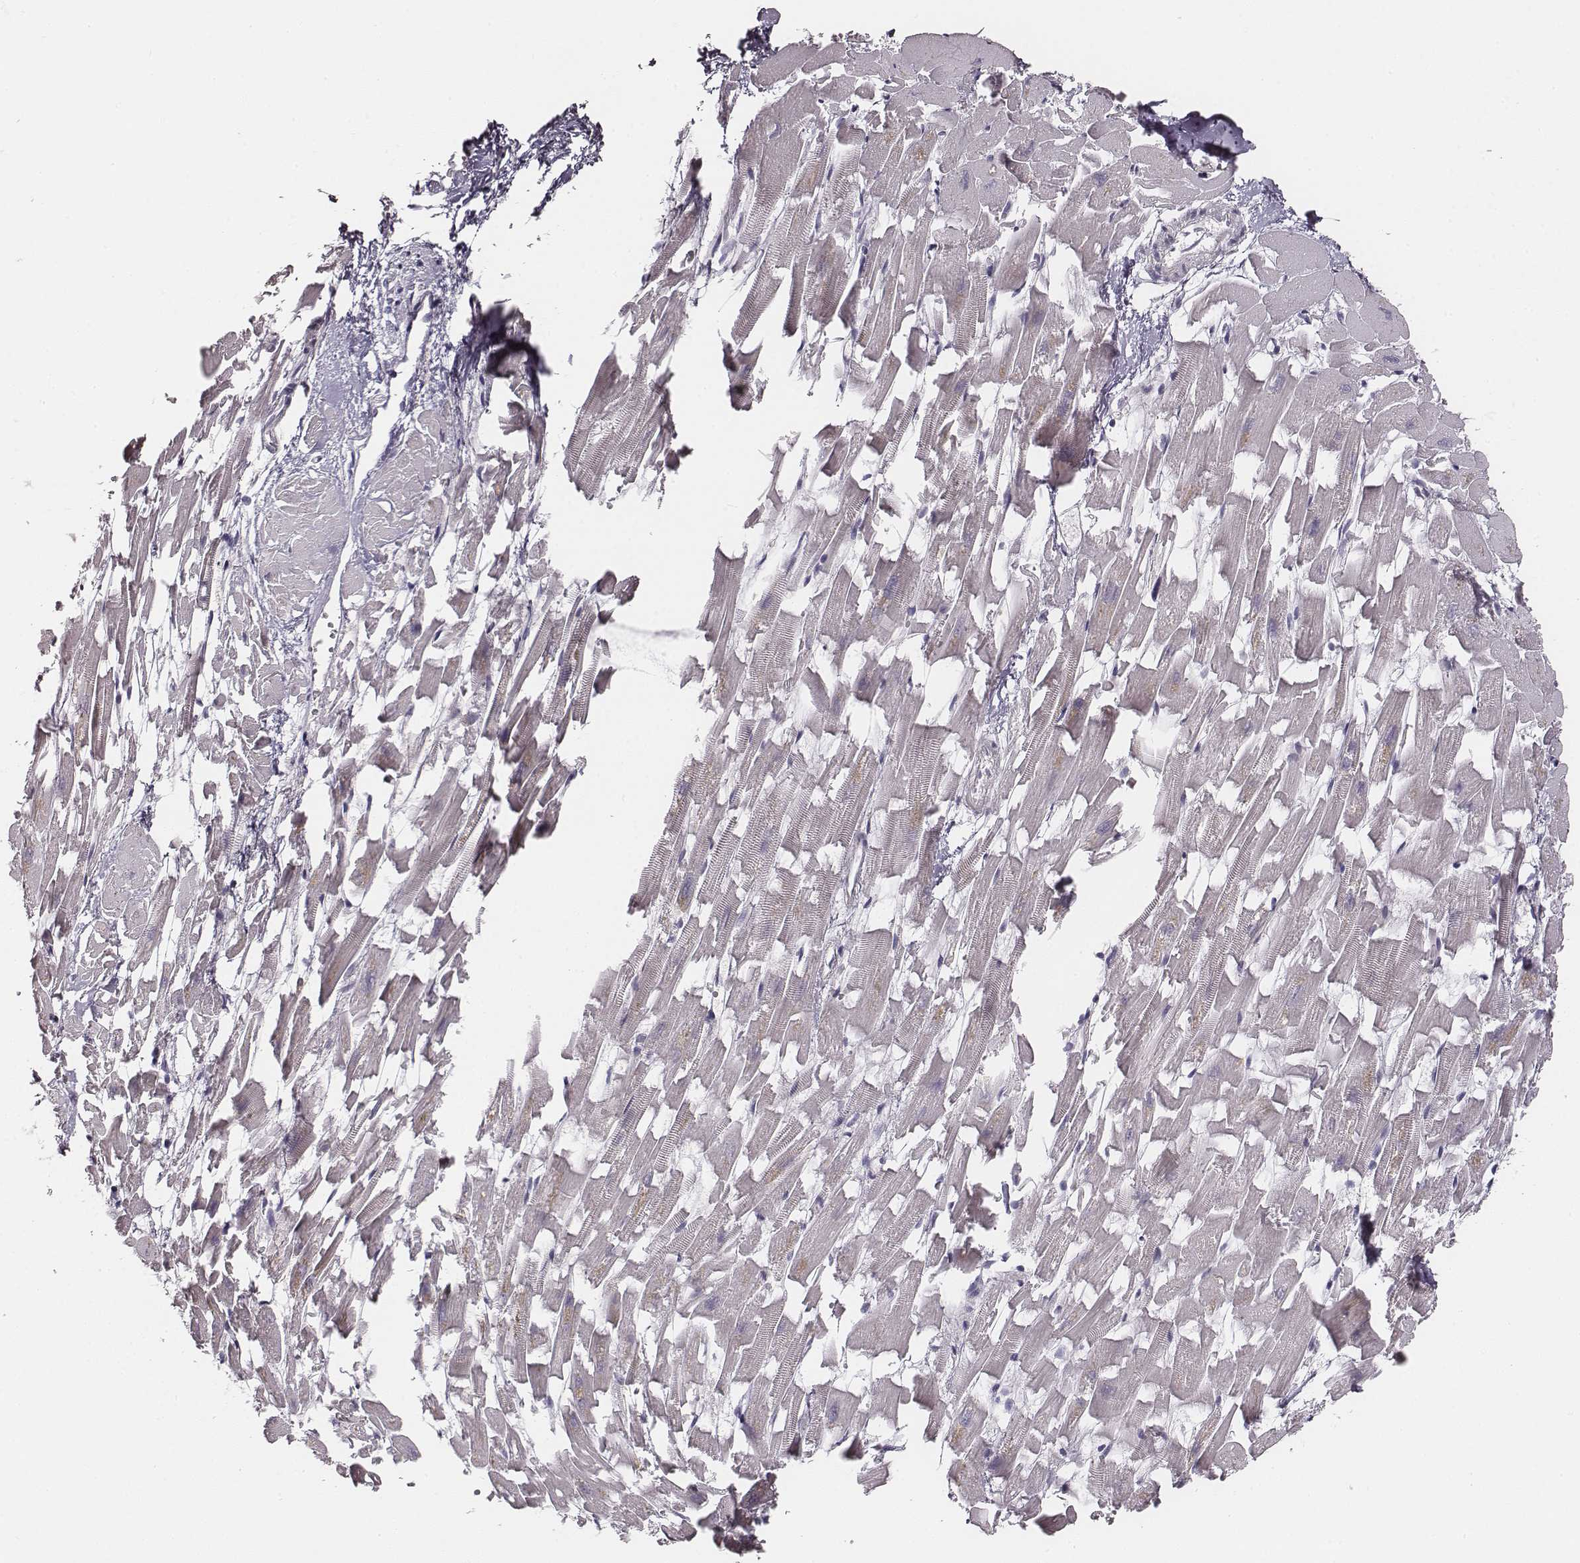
{"staining": {"intensity": "negative", "quantity": "none", "location": "none"}, "tissue": "heart muscle", "cell_type": "Cardiomyocytes", "image_type": "normal", "snomed": [{"axis": "morphology", "description": "Normal tissue, NOS"}, {"axis": "topography", "description": "Heart"}], "caption": "The image displays no staining of cardiomyocytes in unremarkable heart muscle. (Stains: DAB (3,3'-diaminobenzidine) immunohistochemistry with hematoxylin counter stain, Microscopy: brightfield microscopy at high magnification).", "gene": "UBL4B", "patient": {"sex": "female", "age": 64}}